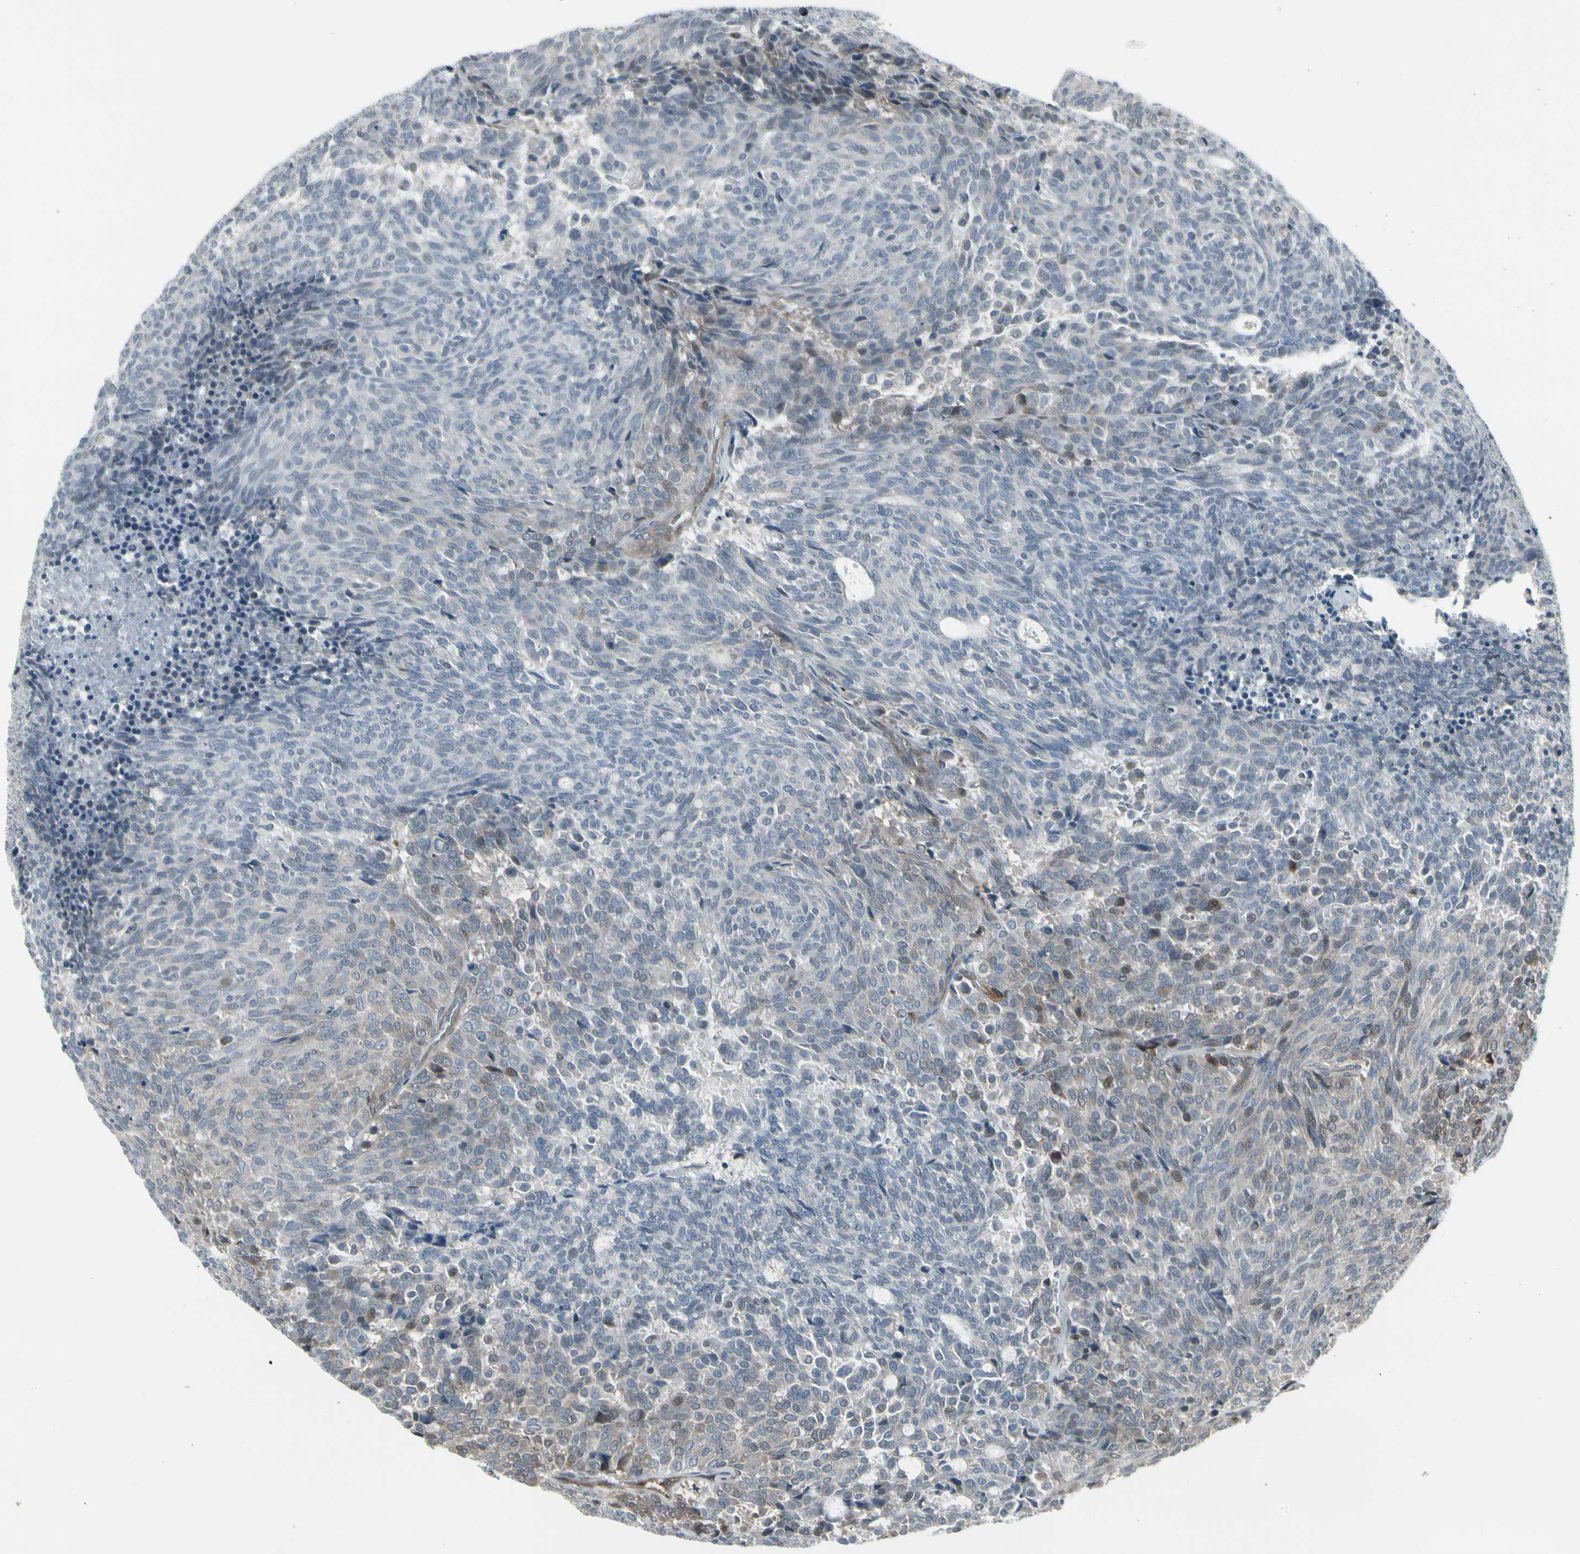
{"staining": {"intensity": "weak", "quantity": "<25%", "location": "cytoplasmic/membranous"}, "tissue": "carcinoid", "cell_type": "Tumor cells", "image_type": "cancer", "snomed": [{"axis": "morphology", "description": "Carcinoid, malignant, NOS"}, {"axis": "topography", "description": "Pancreas"}], "caption": "Carcinoid (malignant) was stained to show a protein in brown. There is no significant positivity in tumor cells. (DAB immunohistochemistry with hematoxylin counter stain).", "gene": "IGFBP6", "patient": {"sex": "female", "age": 54}}